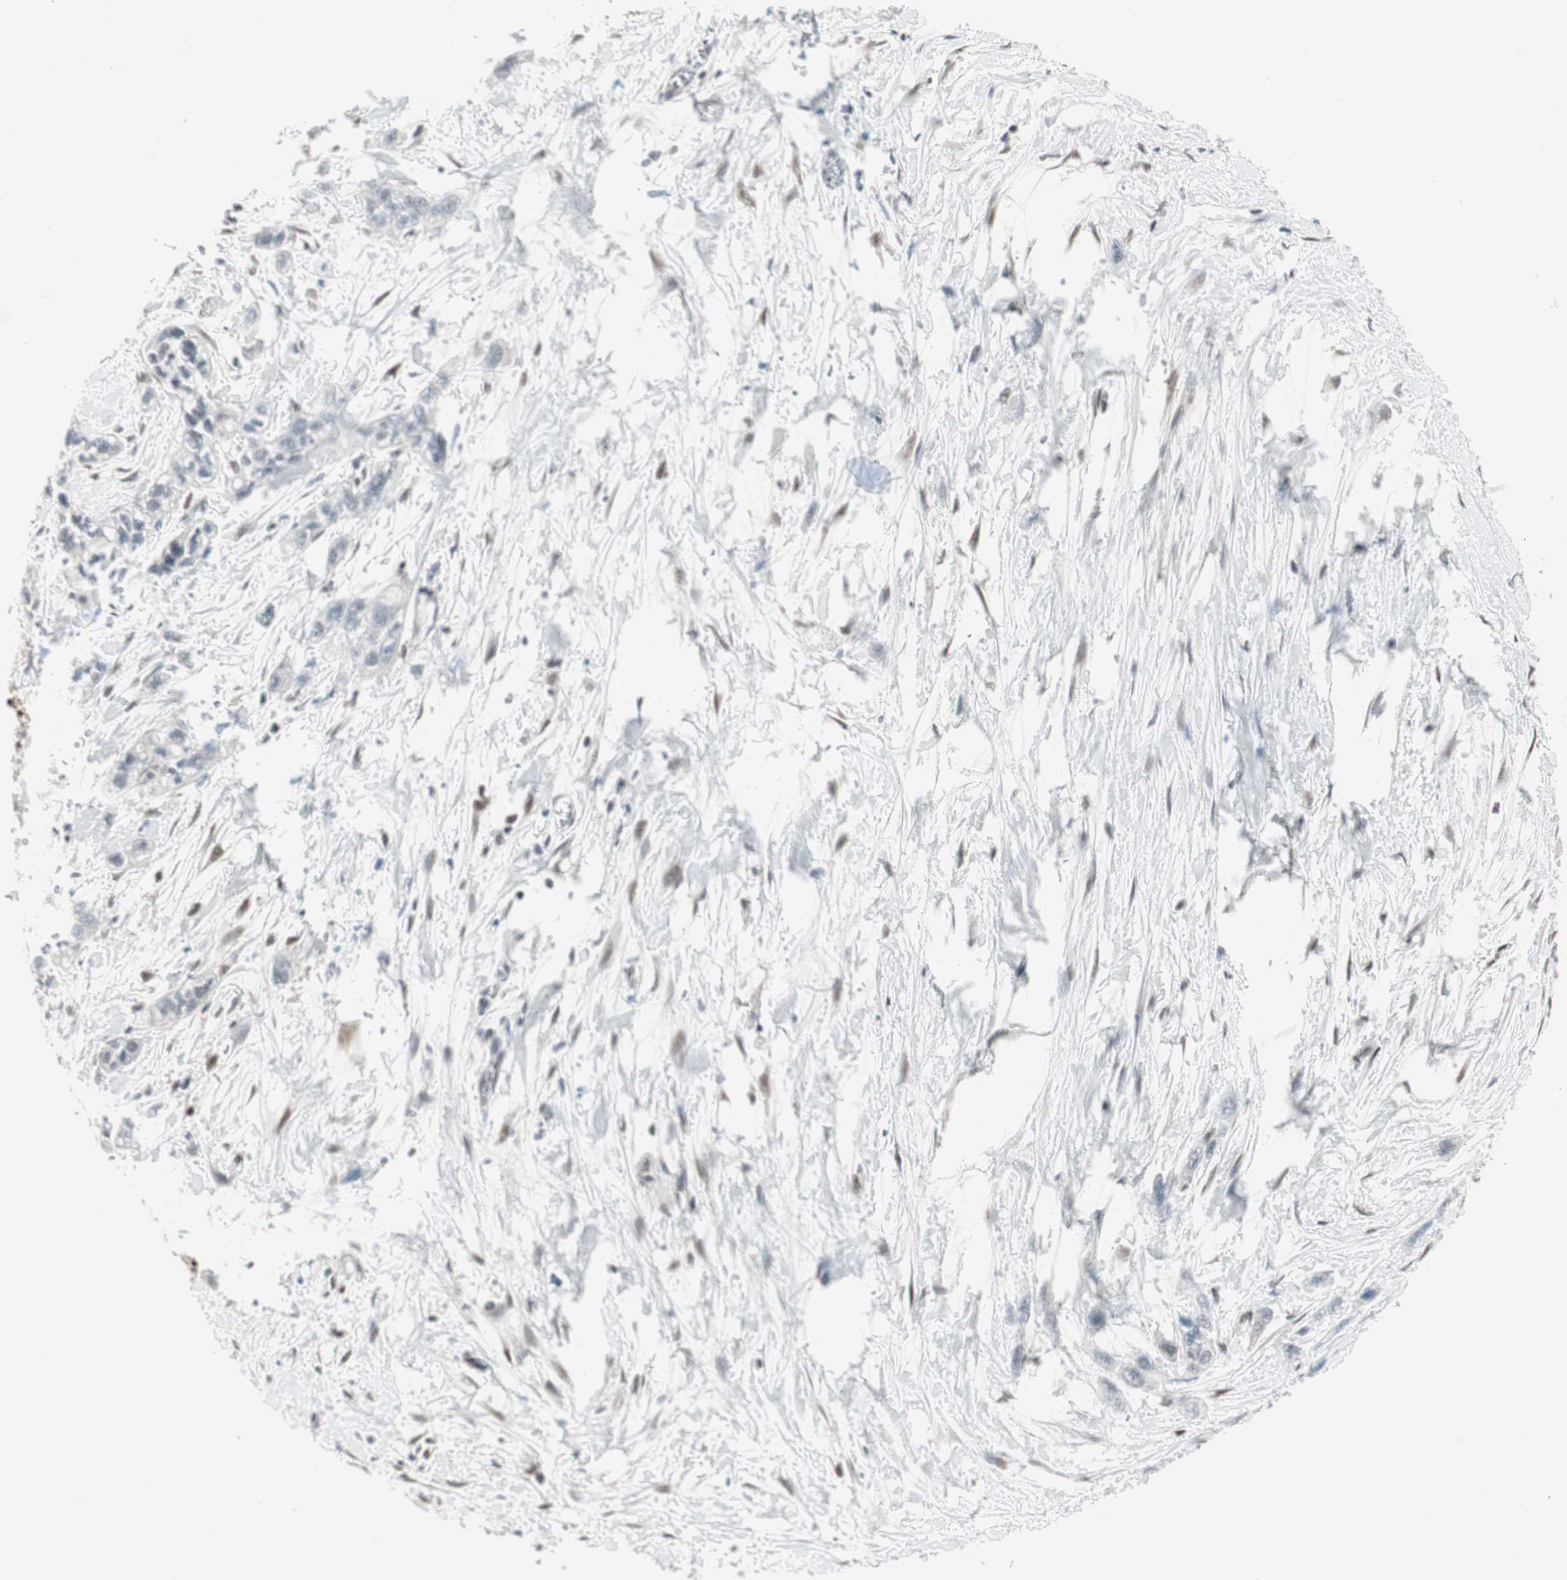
{"staining": {"intensity": "negative", "quantity": "none", "location": "none"}, "tissue": "pancreatic cancer", "cell_type": "Tumor cells", "image_type": "cancer", "snomed": [{"axis": "morphology", "description": "Adenocarcinoma, NOS"}, {"axis": "topography", "description": "Pancreas"}], "caption": "The histopathology image demonstrates no staining of tumor cells in pancreatic adenocarcinoma.", "gene": "LONP2", "patient": {"sex": "male", "age": 74}}